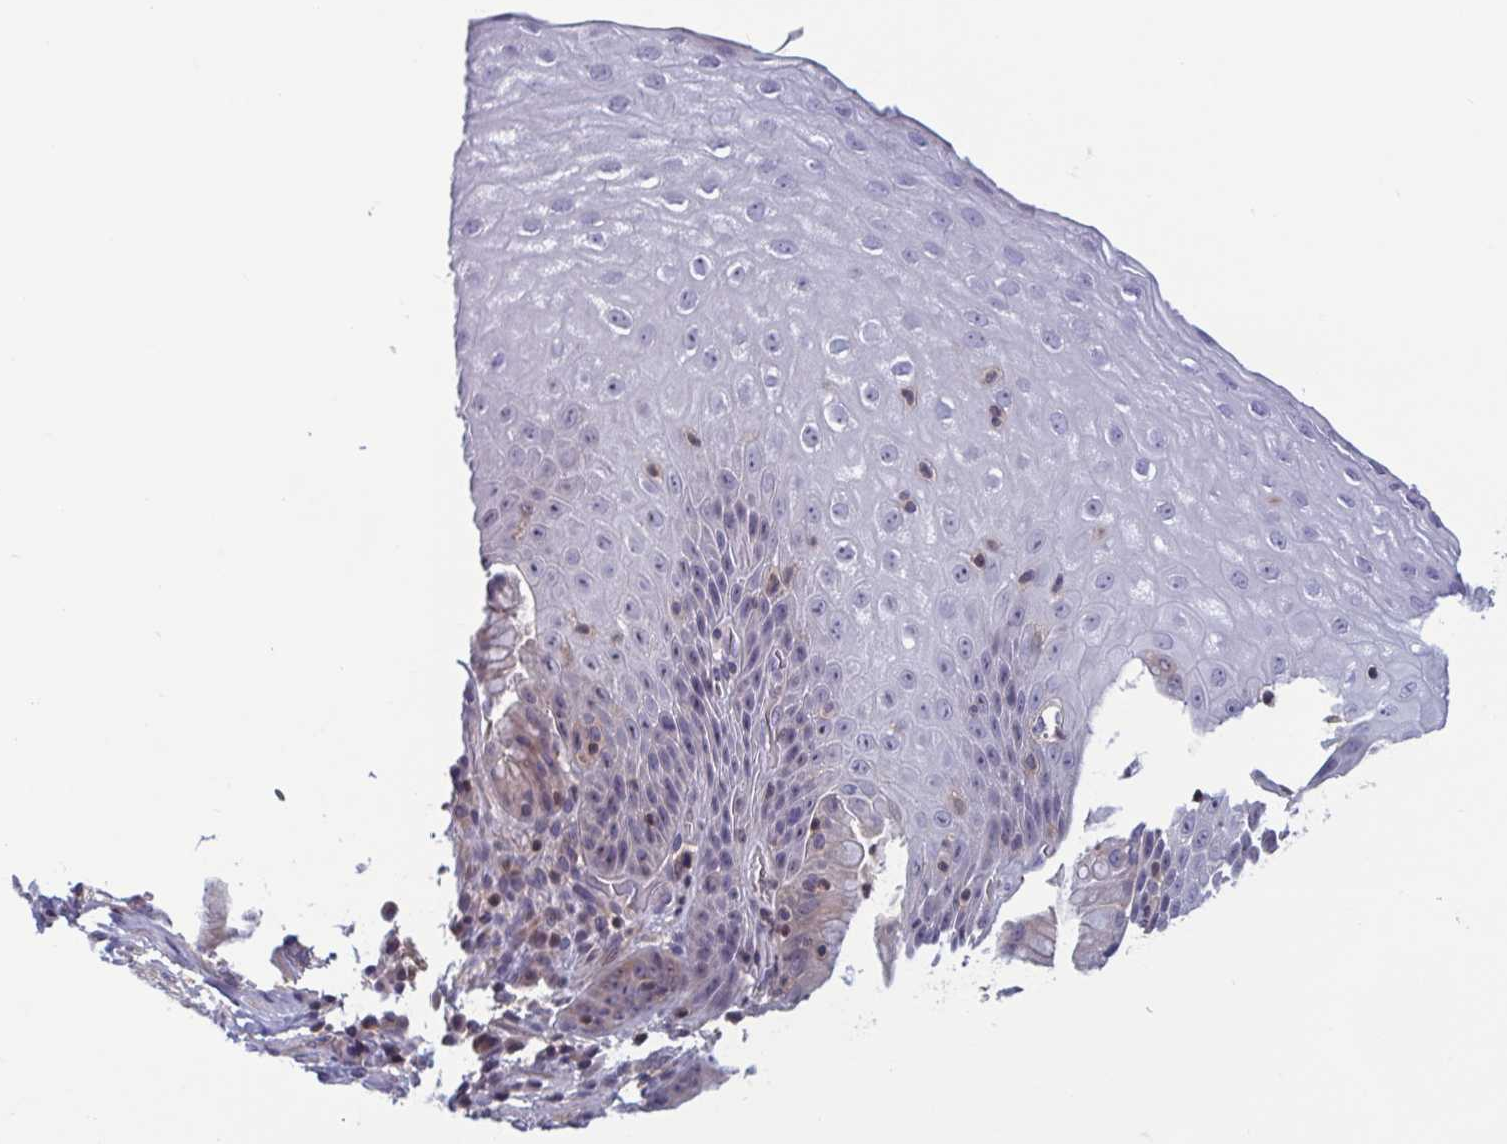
{"staining": {"intensity": "negative", "quantity": "none", "location": "none"}, "tissue": "esophagus", "cell_type": "Squamous epithelial cells", "image_type": "normal", "snomed": [{"axis": "morphology", "description": "Normal tissue, NOS"}, {"axis": "topography", "description": "Esophagus"}], "caption": "Unremarkable esophagus was stained to show a protein in brown. There is no significant positivity in squamous epithelial cells.", "gene": "LRRC38", "patient": {"sex": "female", "age": 61}}